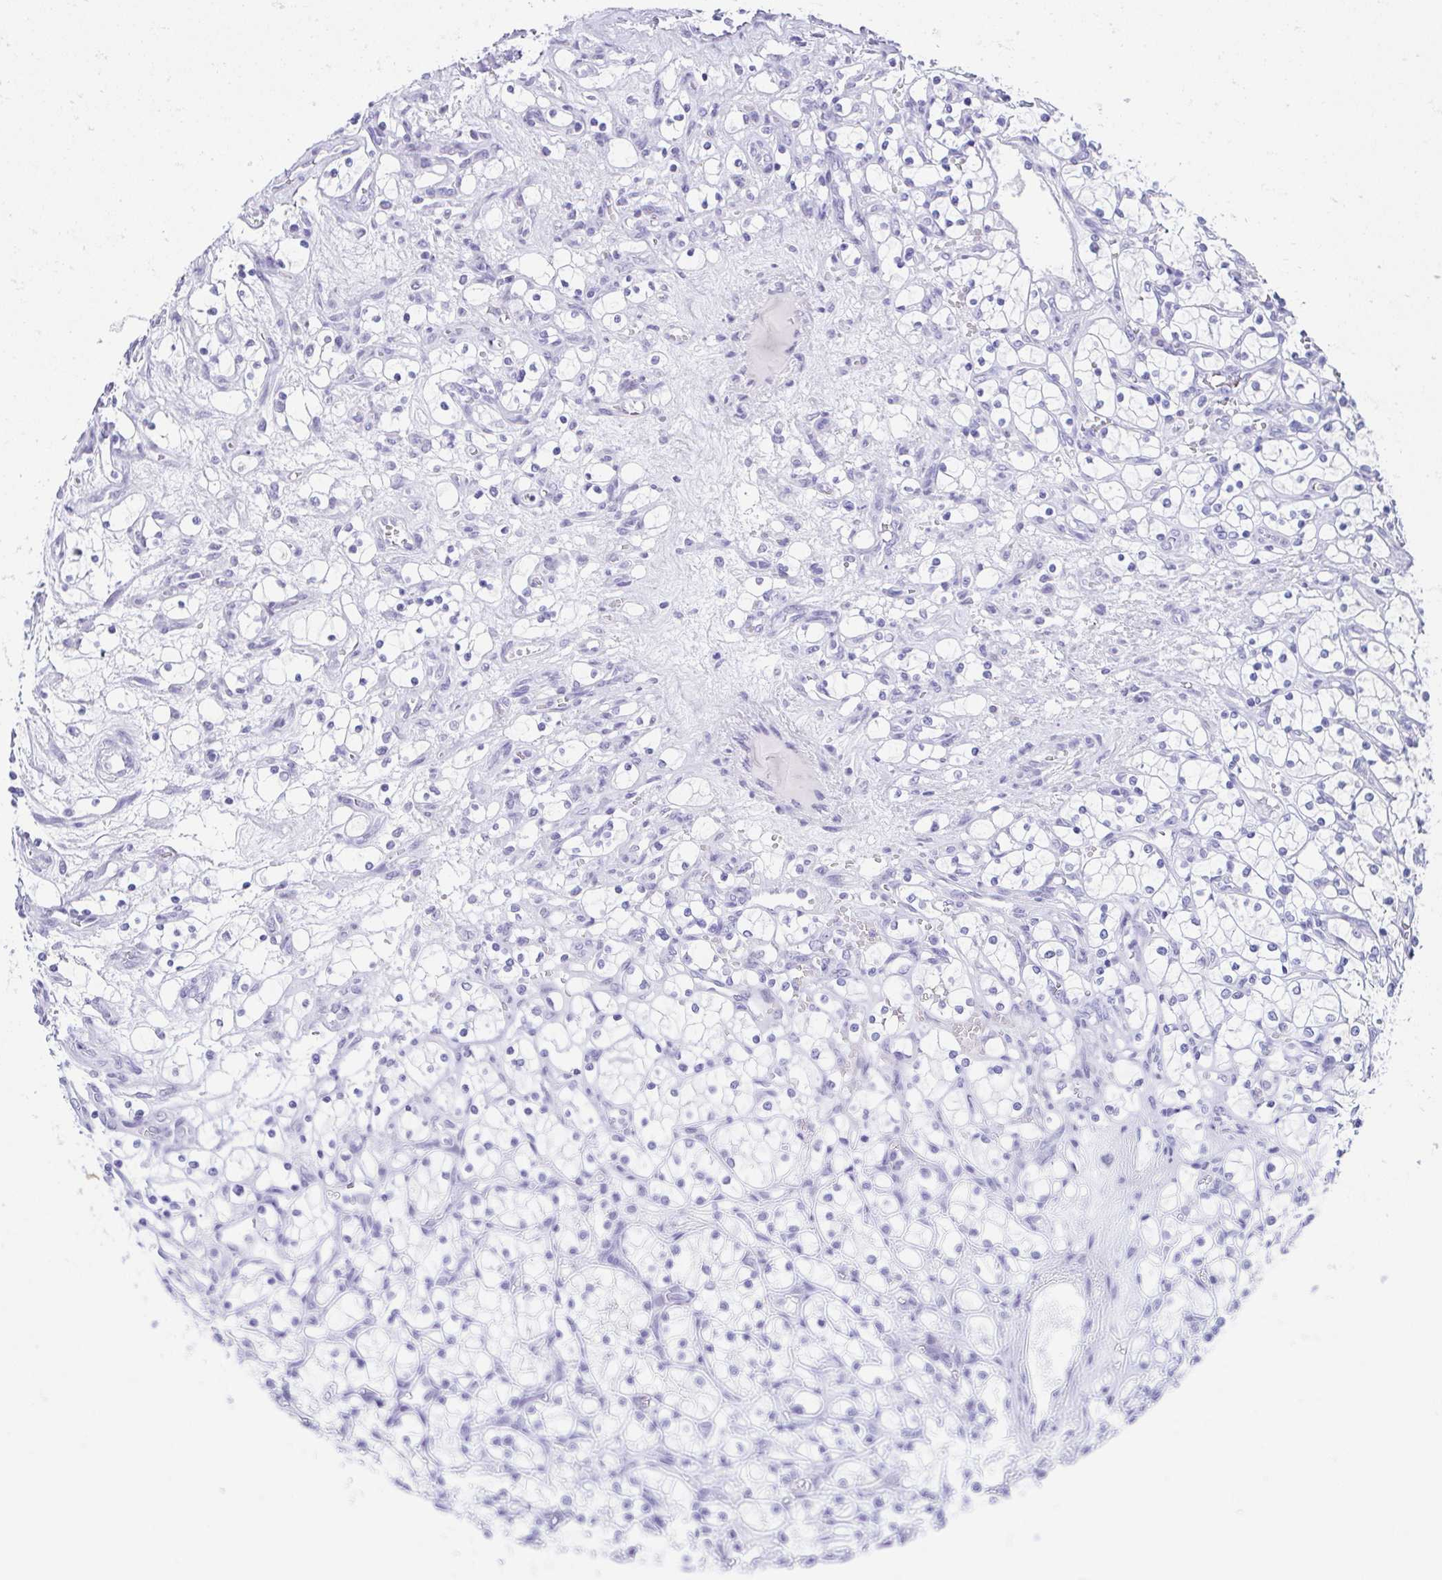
{"staining": {"intensity": "negative", "quantity": "none", "location": "none"}, "tissue": "renal cancer", "cell_type": "Tumor cells", "image_type": "cancer", "snomed": [{"axis": "morphology", "description": "Adenocarcinoma, NOS"}, {"axis": "topography", "description": "Kidney"}], "caption": "Immunohistochemistry of human renal adenocarcinoma reveals no expression in tumor cells.", "gene": "ESX1", "patient": {"sex": "female", "age": 69}}